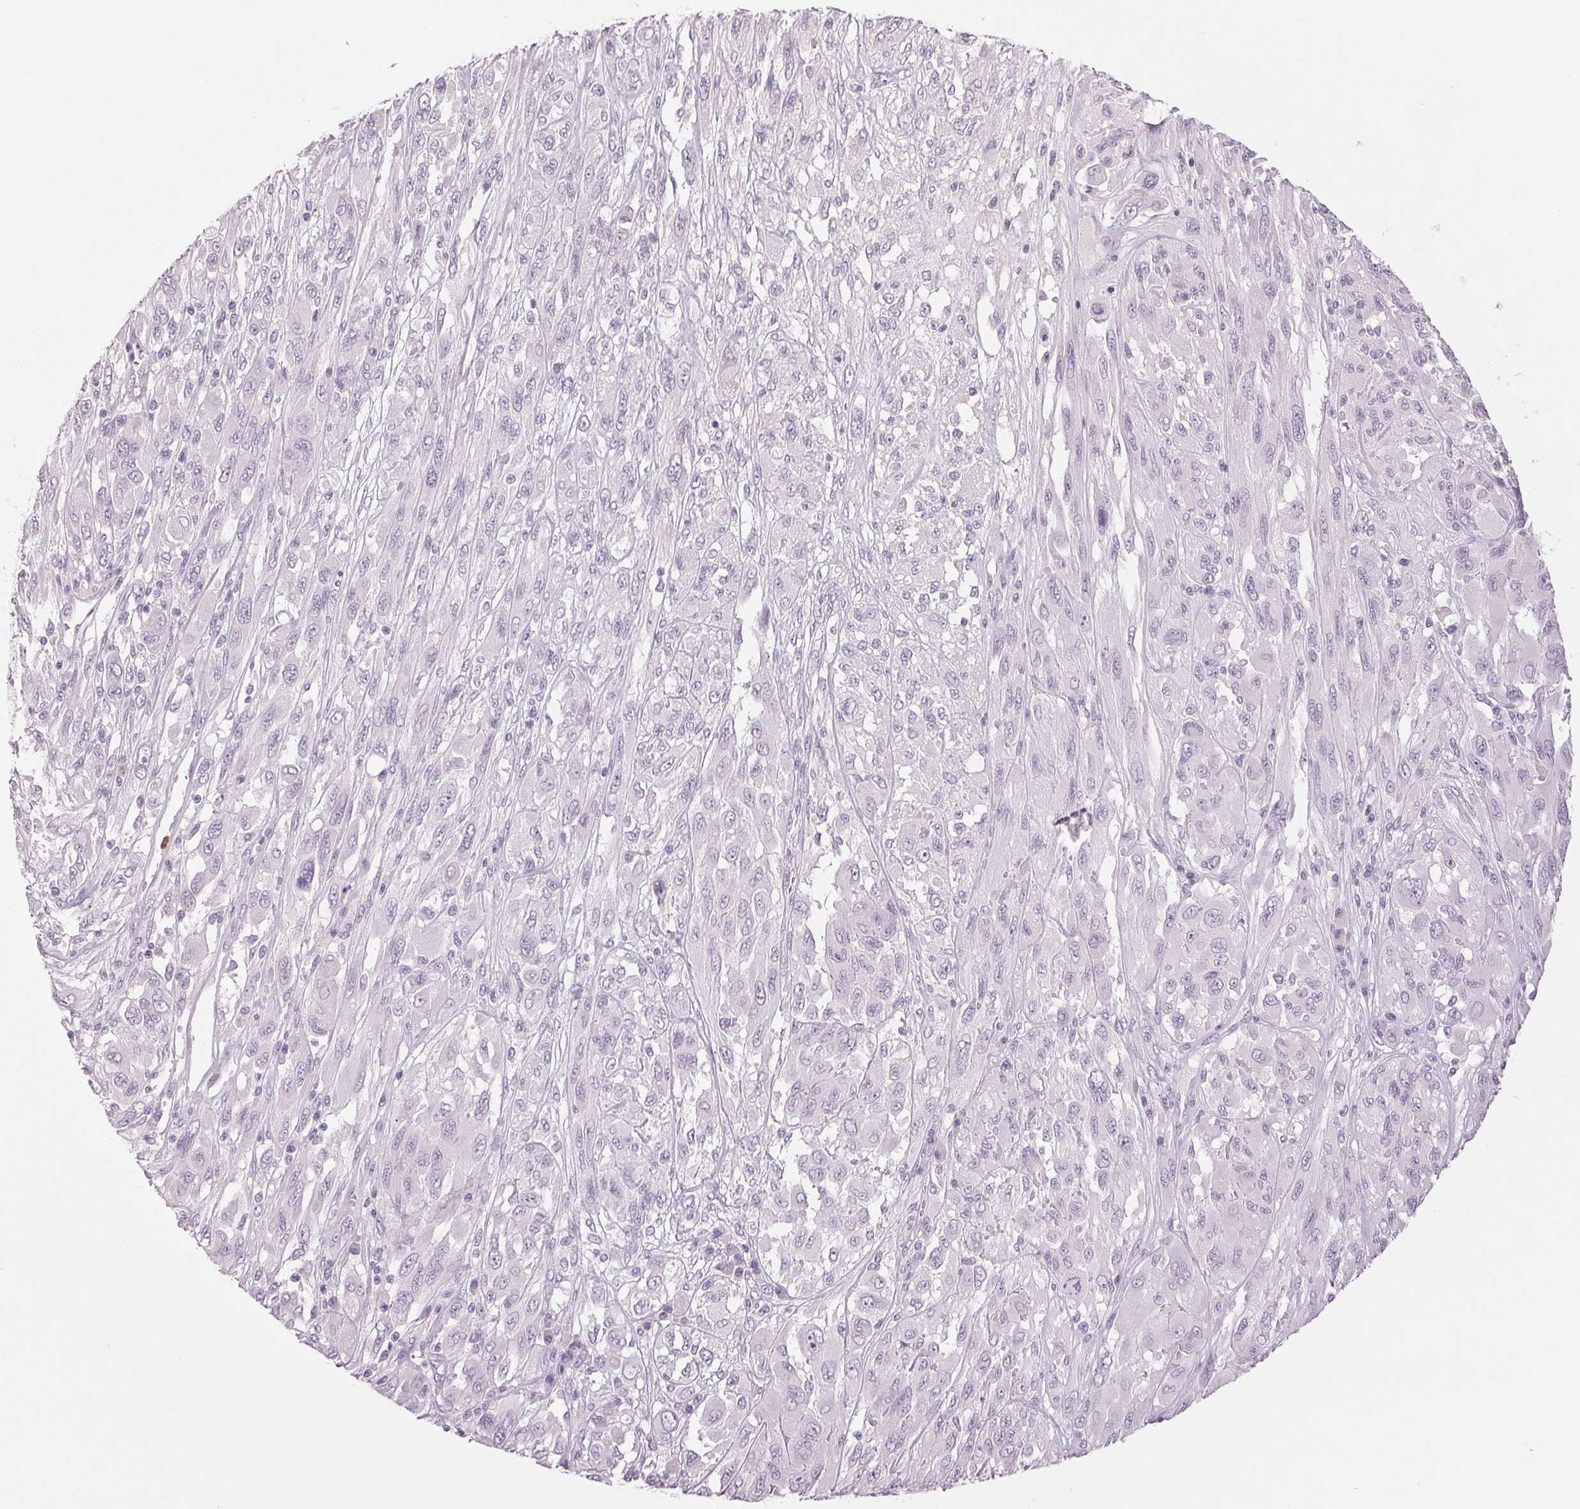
{"staining": {"intensity": "negative", "quantity": "none", "location": "none"}, "tissue": "melanoma", "cell_type": "Tumor cells", "image_type": "cancer", "snomed": [{"axis": "morphology", "description": "Malignant melanoma, NOS"}, {"axis": "topography", "description": "Skin"}], "caption": "High power microscopy photomicrograph of an IHC photomicrograph of malignant melanoma, revealing no significant expression in tumor cells. Brightfield microscopy of immunohistochemistry (IHC) stained with DAB (brown) and hematoxylin (blue), captured at high magnification.", "gene": "LTF", "patient": {"sex": "female", "age": 91}}